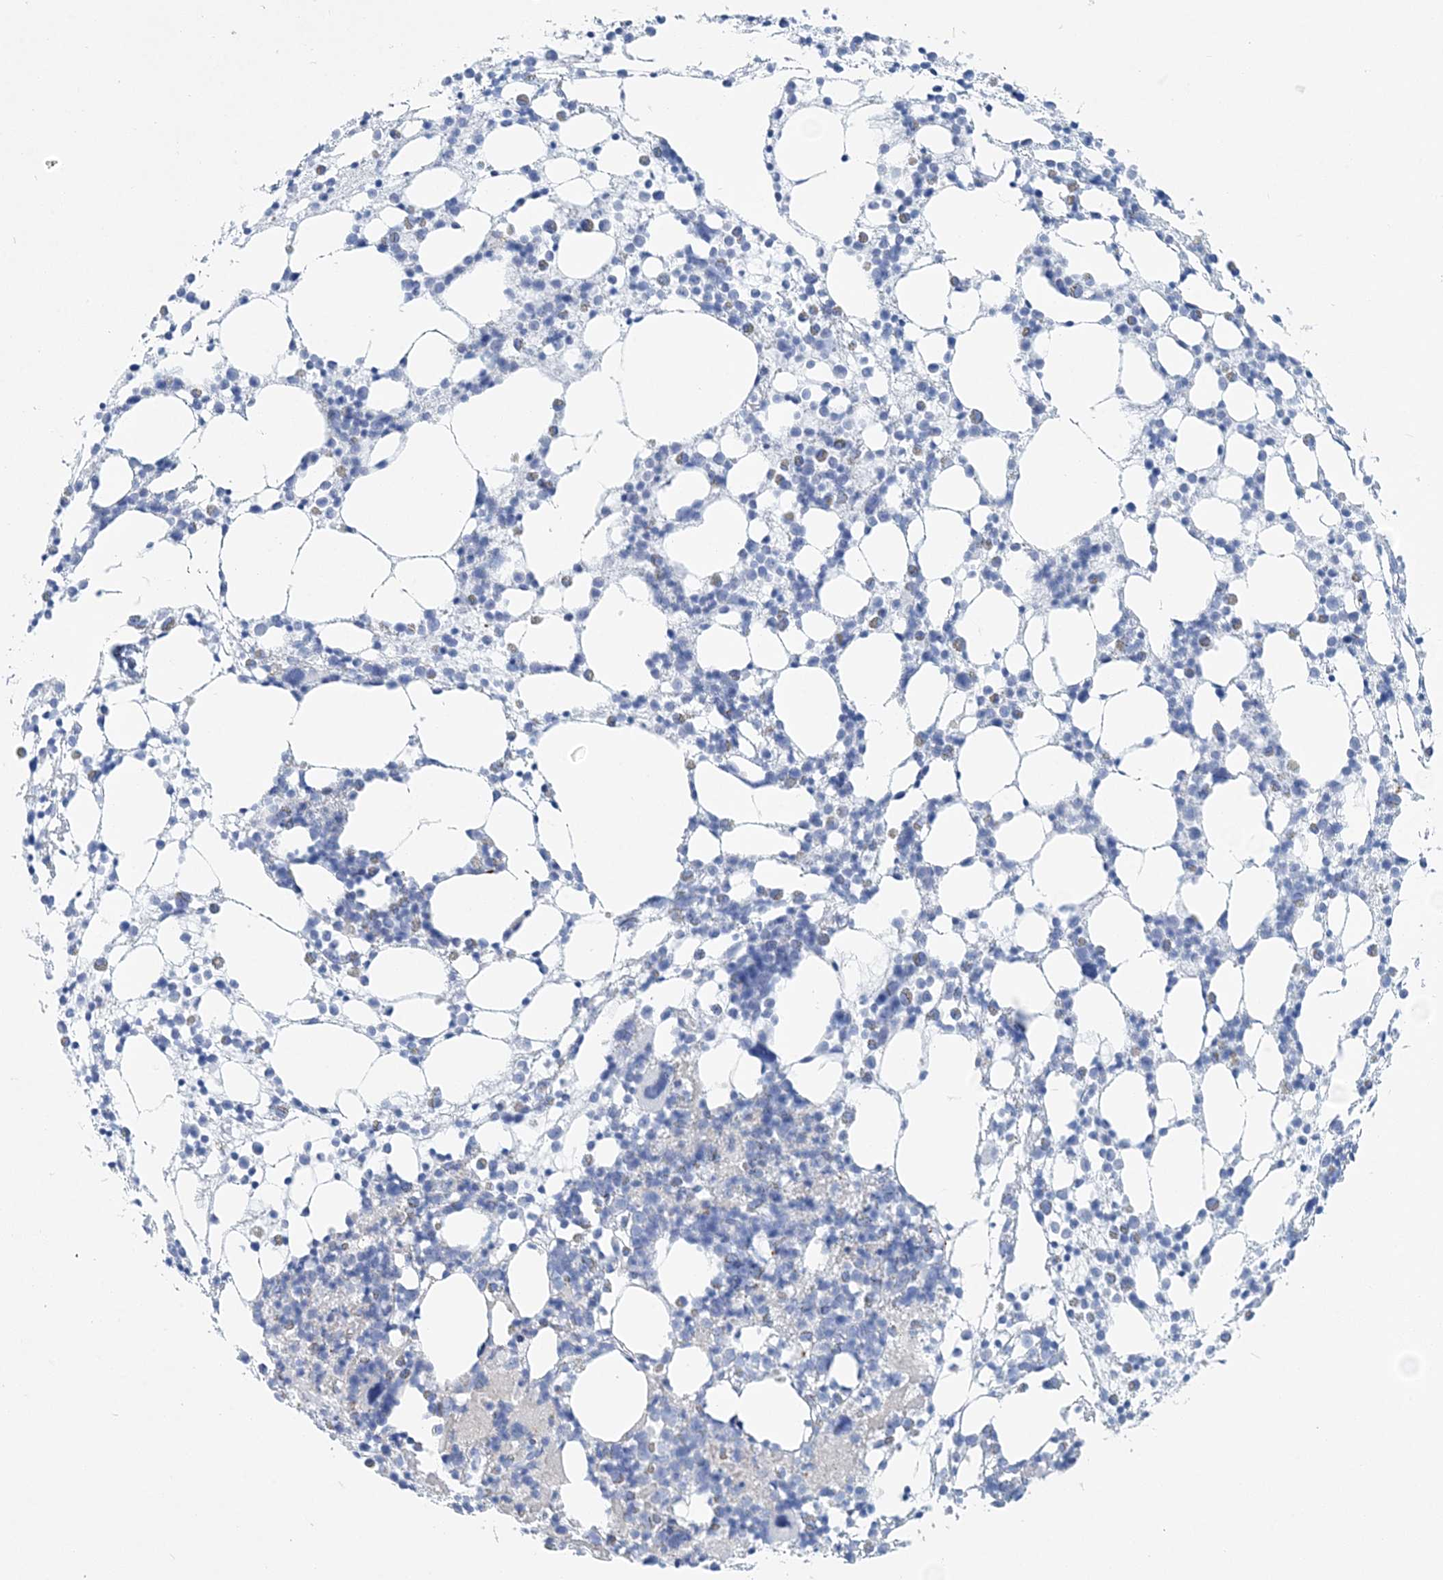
{"staining": {"intensity": "negative", "quantity": "none", "location": "none"}, "tissue": "bone marrow", "cell_type": "Hematopoietic cells", "image_type": "normal", "snomed": [{"axis": "morphology", "description": "Normal tissue, NOS"}, {"axis": "topography", "description": "Bone marrow"}], "caption": "The photomicrograph displays no significant expression in hematopoietic cells of bone marrow. Nuclei are stained in blue.", "gene": "NKX6", "patient": {"sex": "female", "age": 57}}